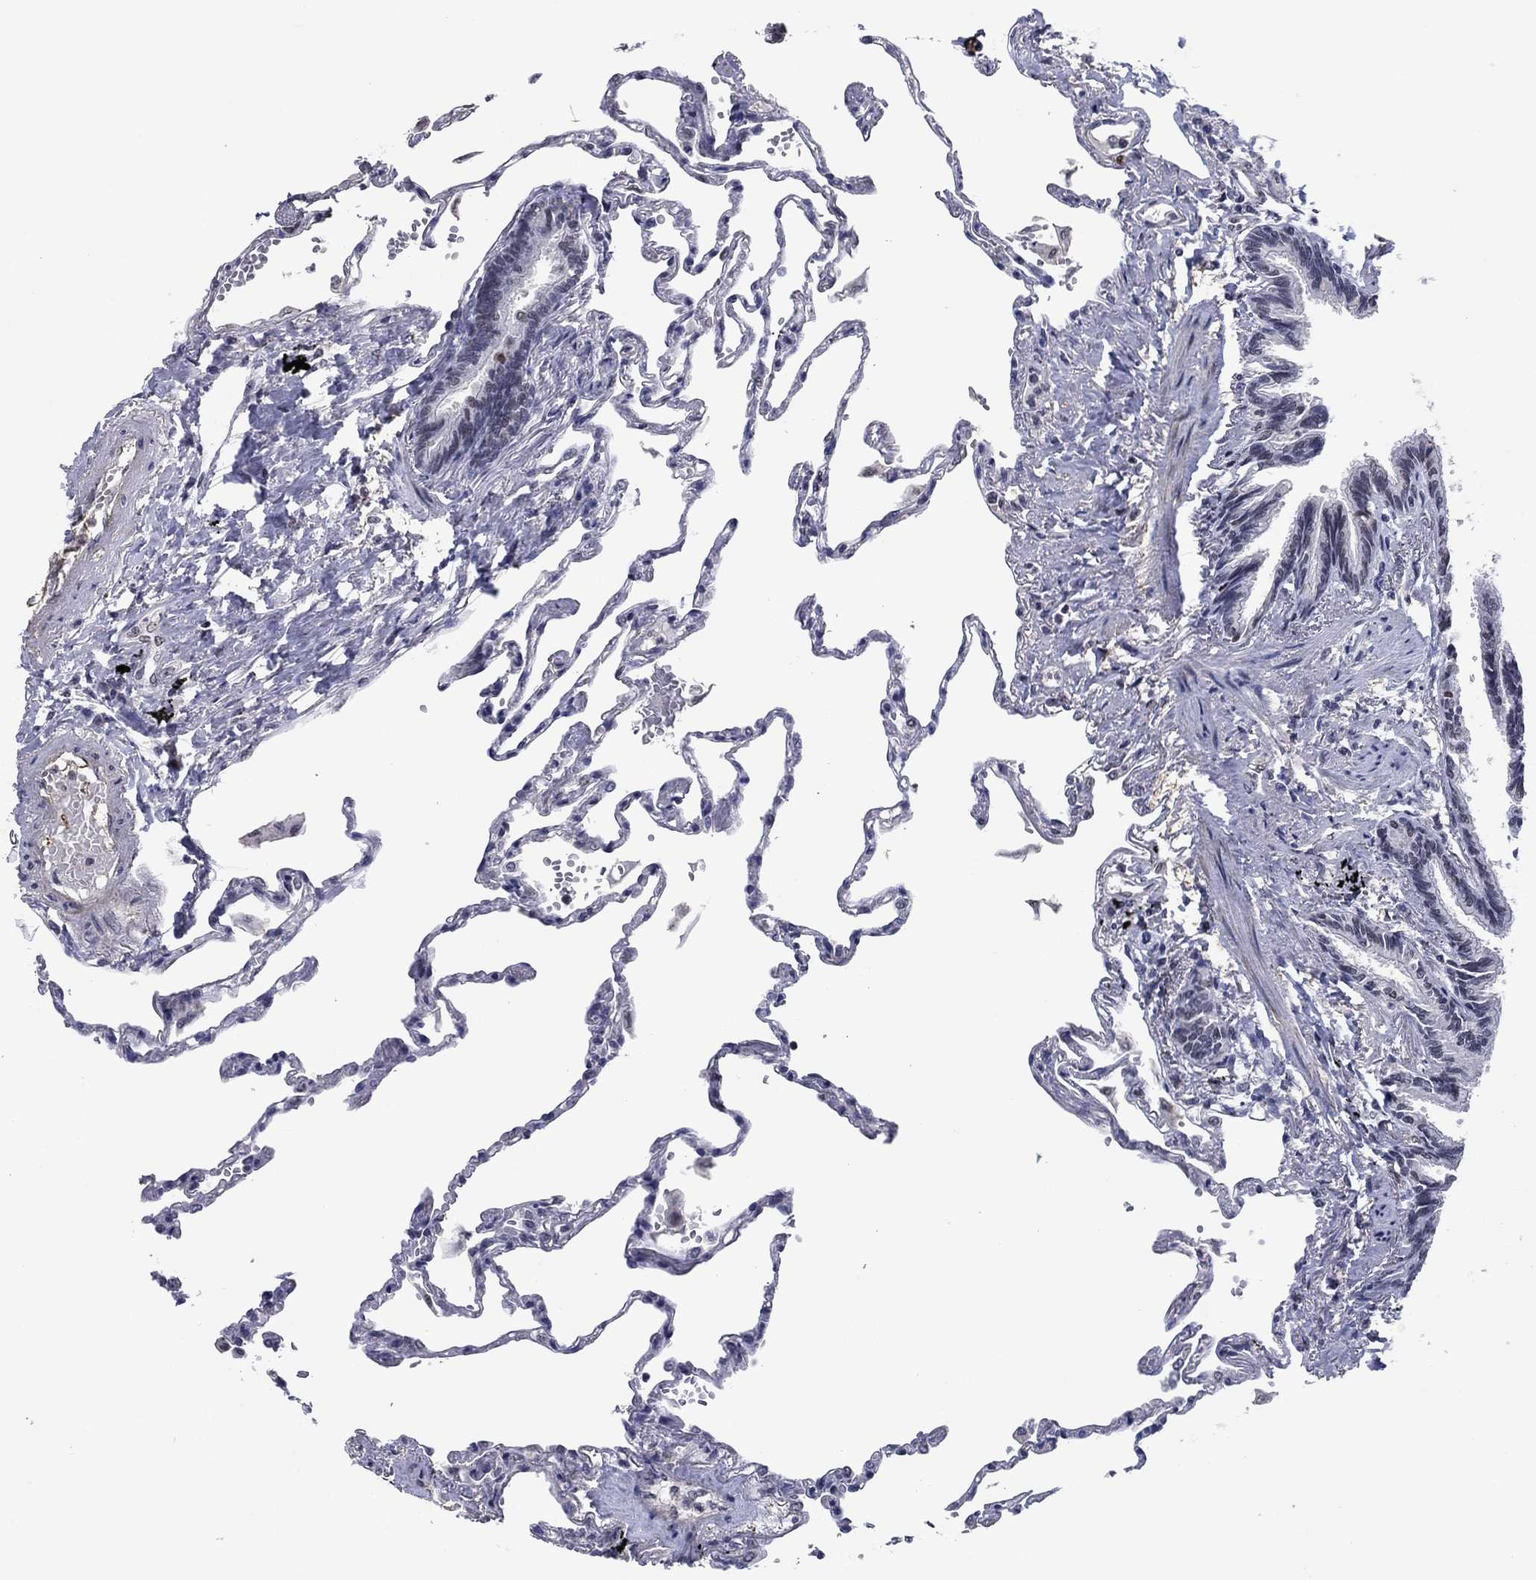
{"staining": {"intensity": "negative", "quantity": "none", "location": "none"}, "tissue": "lung", "cell_type": "Alveolar cells", "image_type": "normal", "snomed": [{"axis": "morphology", "description": "Normal tissue, NOS"}, {"axis": "topography", "description": "Lung"}], "caption": "Immunohistochemistry (IHC) image of normal lung stained for a protein (brown), which demonstrates no positivity in alveolar cells.", "gene": "TYMS", "patient": {"sex": "male", "age": 78}}